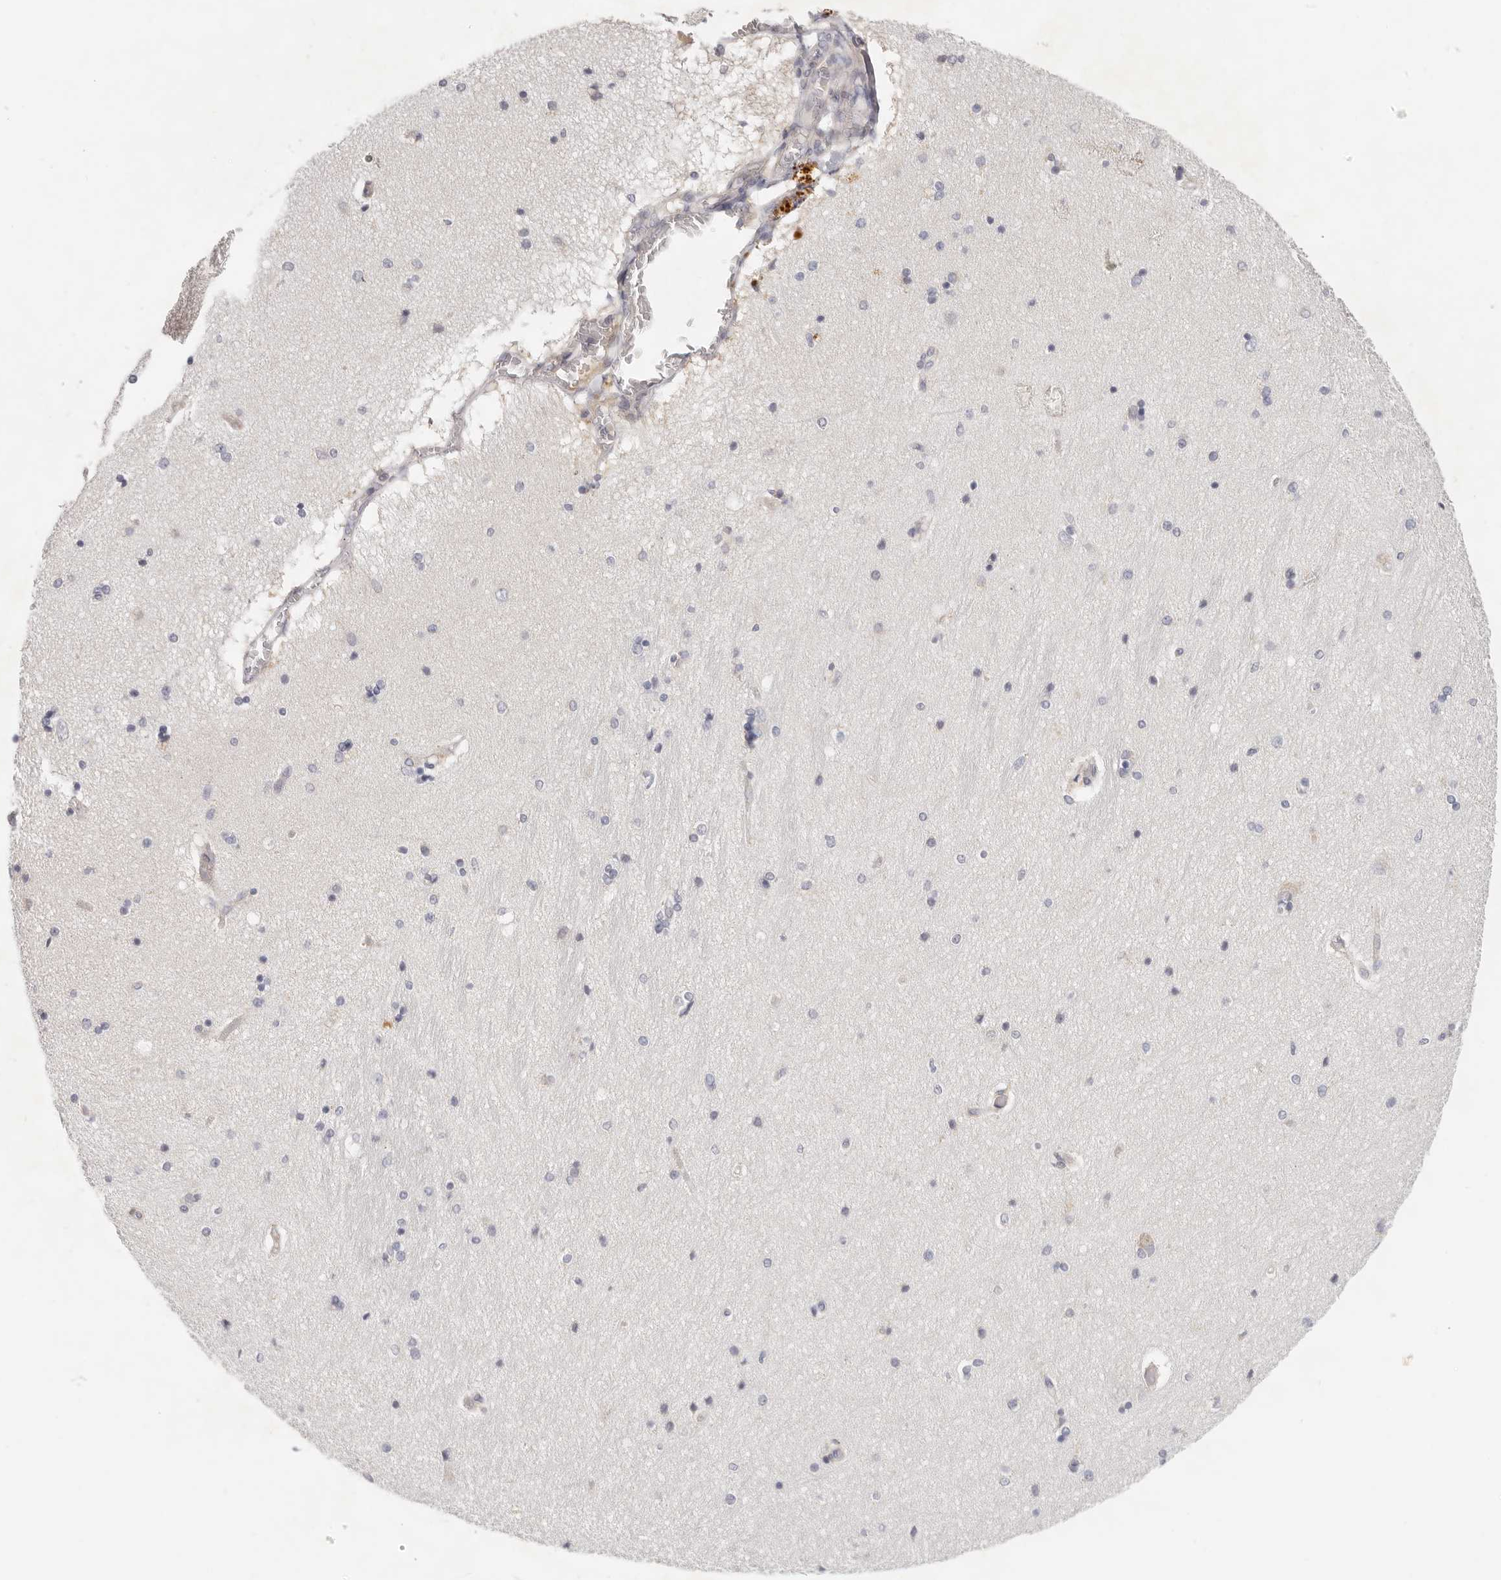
{"staining": {"intensity": "negative", "quantity": "none", "location": "none"}, "tissue": "hippocampus", "cell_type": "Glial cells", "image_type": "normal", "snomed": [{"axis": "morphology", "description": "Normal tissue, NOS"}, {"axis": "topography", "description": "Hippocampus"}], "caption": "This is an immunohistochemistry (IHC) photomicrograph of benign hippocampus. There is no staining in glial cells.", "gene": "TFB2M", "patient": {"sex": "female", "age": 54}}